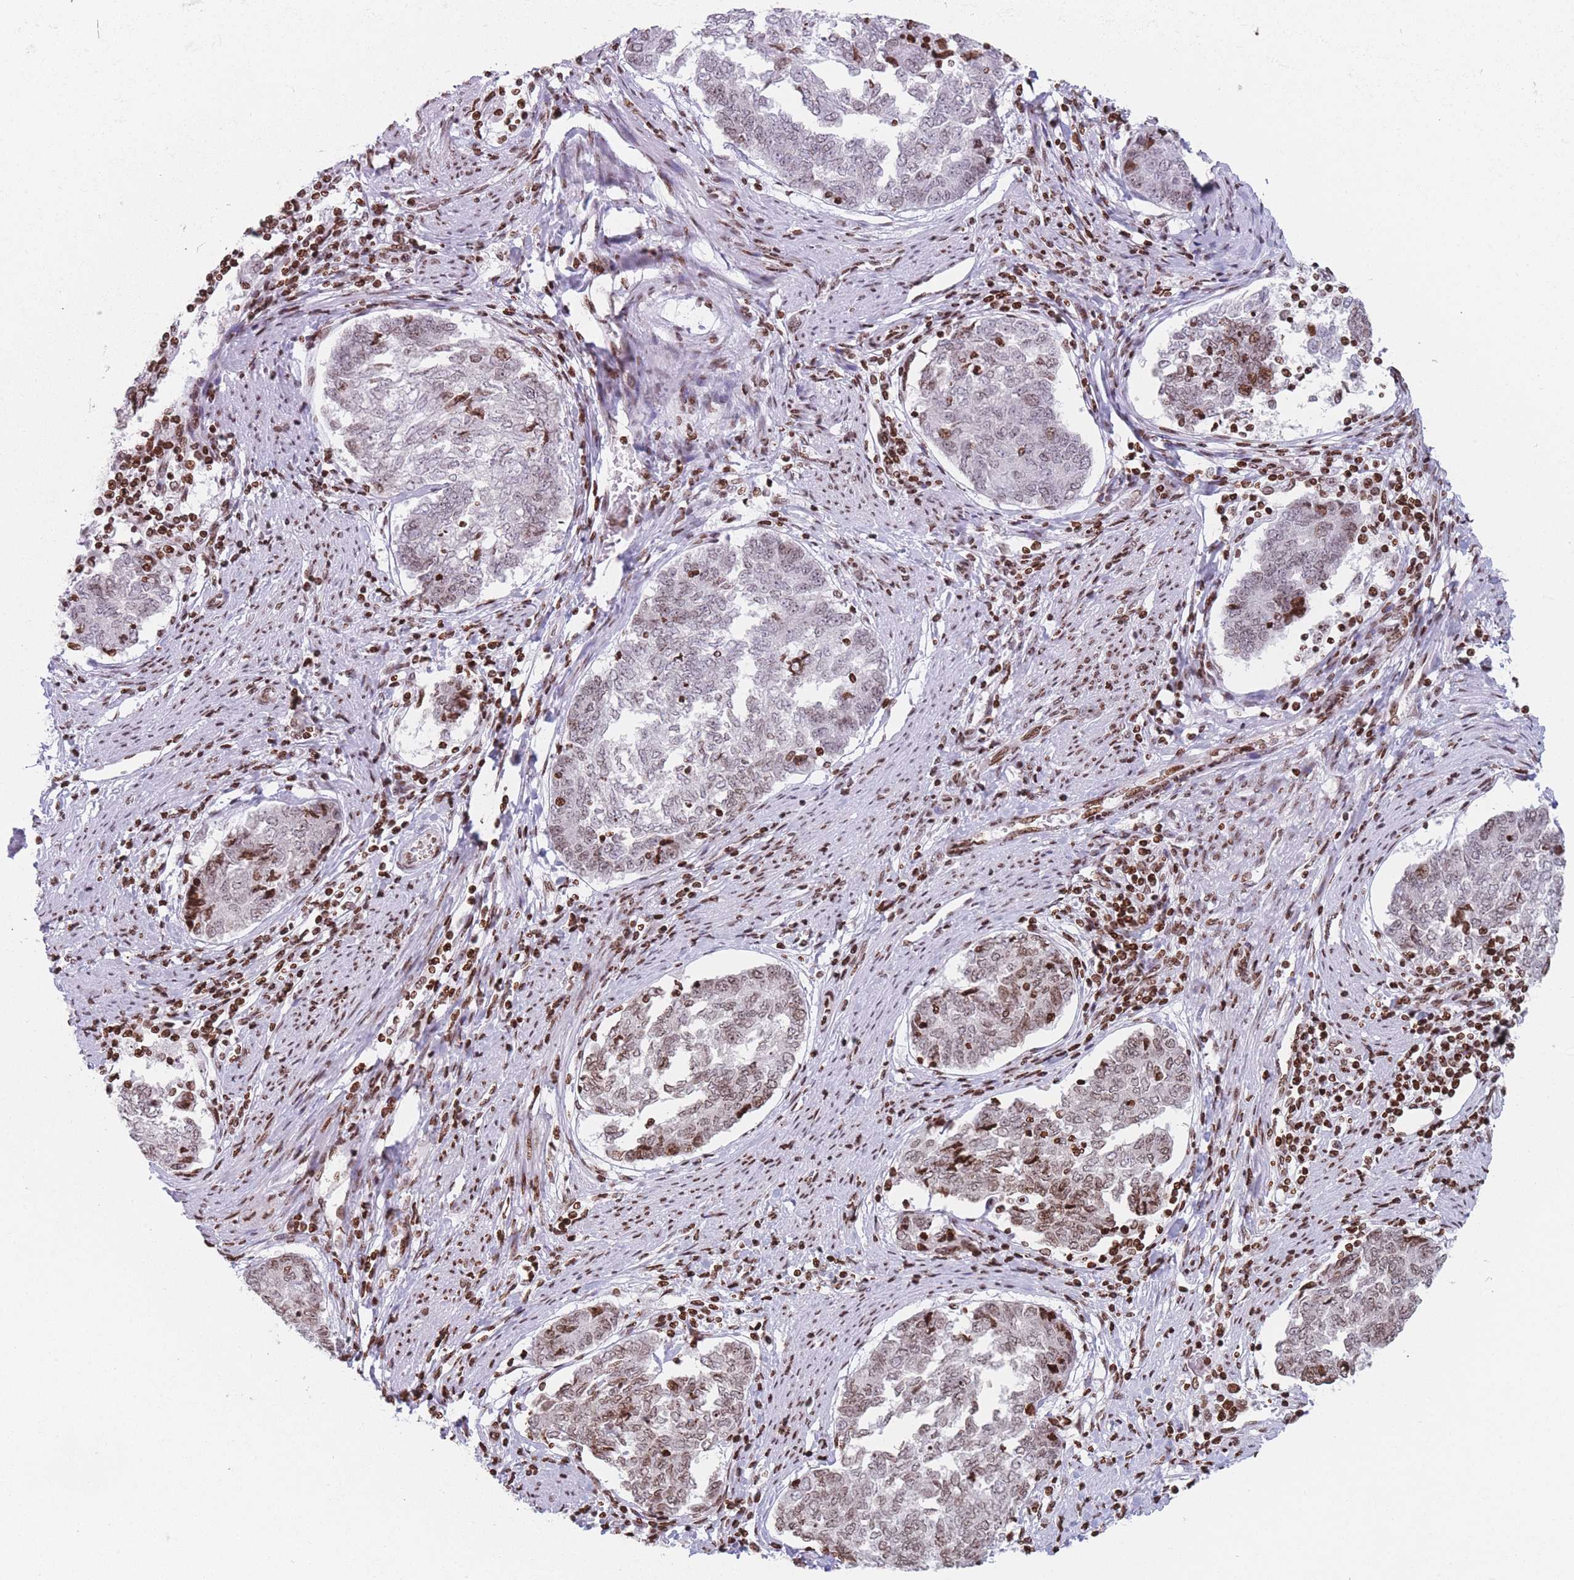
{"staining": {"intensity": "moderate", "quantity": ">75%", "location": "nuclear"}, "tissue": "endometrial cancer", "cell_type": "Tumor cells", "image_type": "cancer", "snomed": [{"axis": "morphology", "description": "Adenocarcinoma, NOS"}, {"axis": "topography", "description": "Endometrium"}], "caption": "Endometrial adenocarcinoma stained for a protein shows moderate nuclear positivity in tumor cells.", "gene": "AK9", "patient": {"sex": "female", "age": 80}}